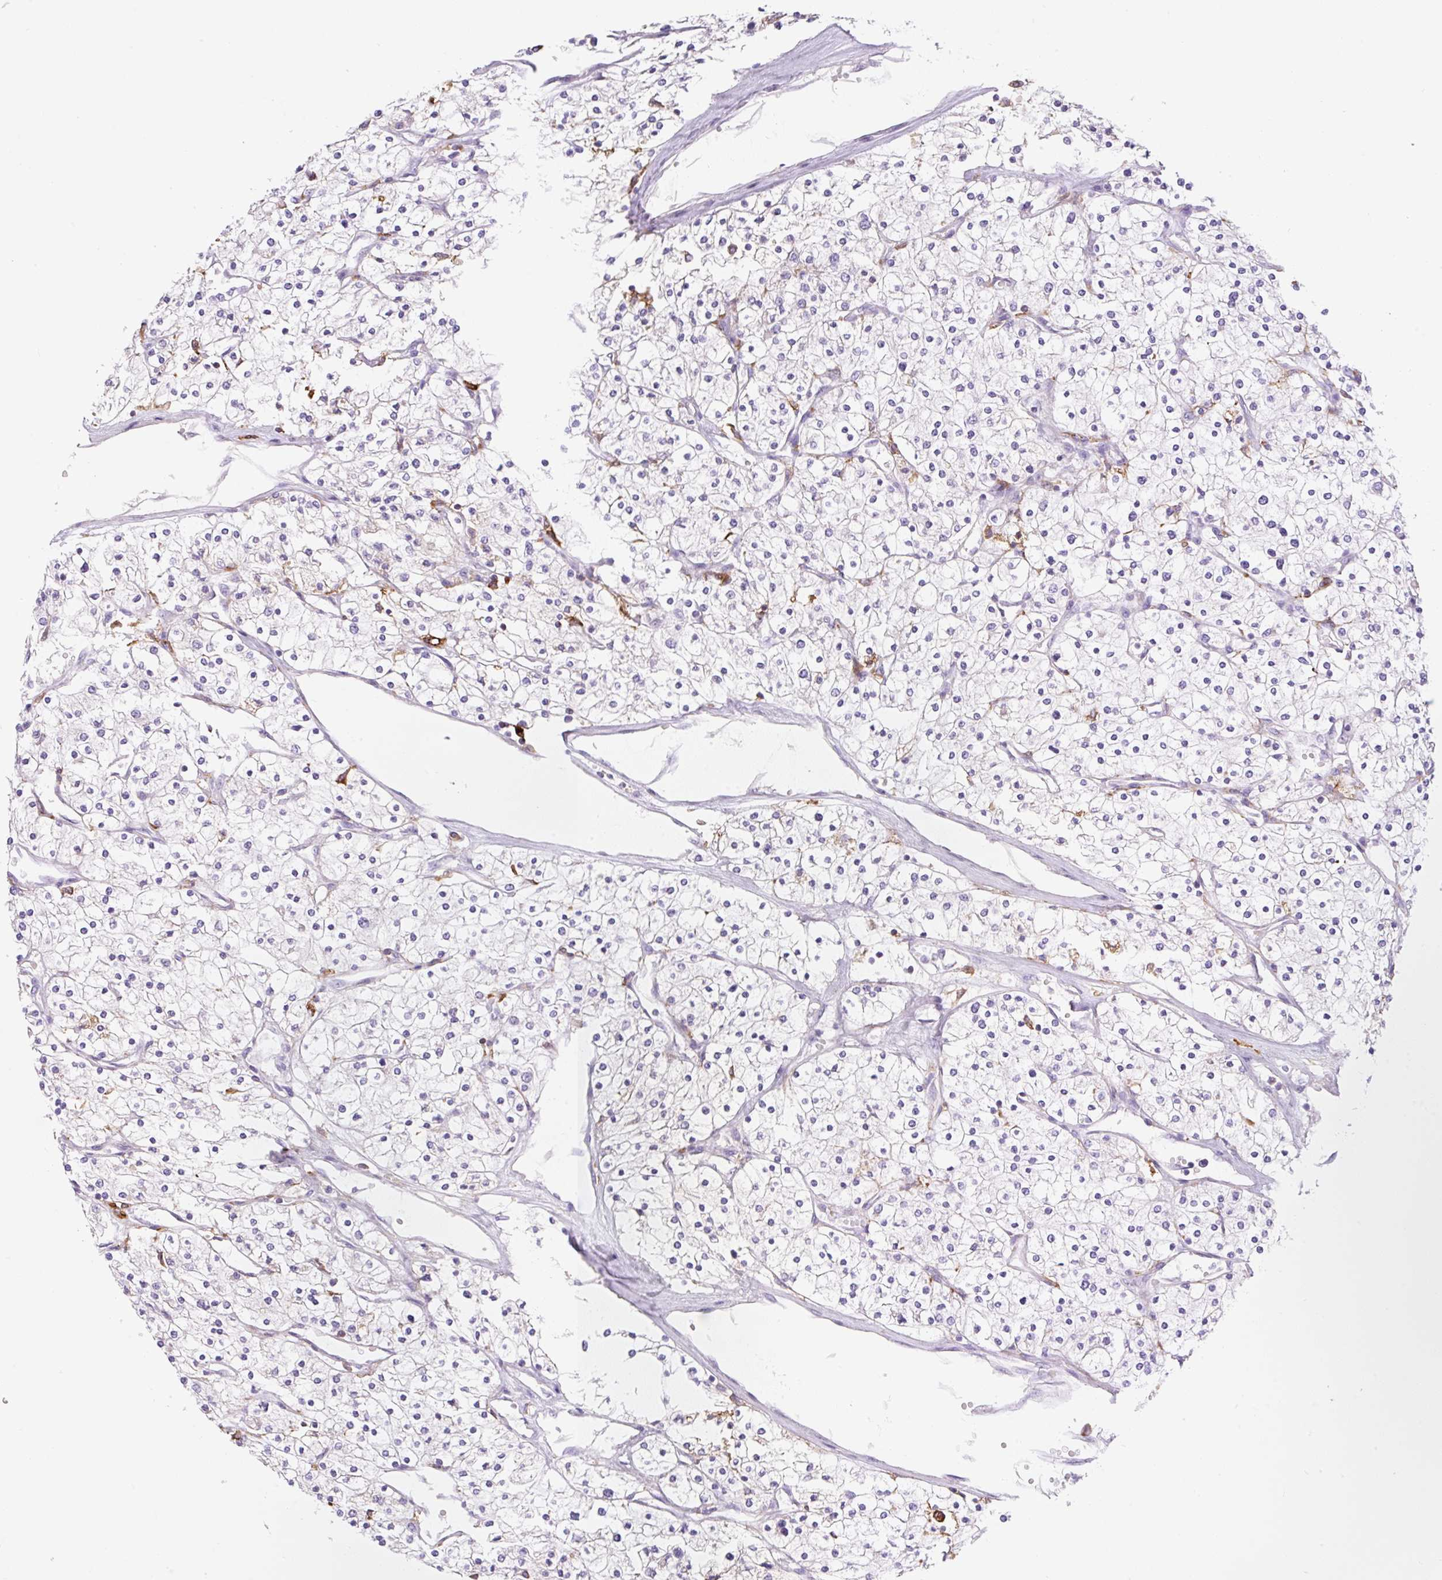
{"staining": {"intensity": "negative", "quantity": "none", "location": "none"}, "tissue": "renal cancer", "cell_type": "Tumor cells", "image_type": "cancer", "snomed": [{"axis": "morphology", "description": "Adenocarcinoma, NOS"}, {"axis": "topography", "description": "Kidney"}], "caption": "This micrograph is of renal cancer stained with IHC to label a protein in brown with the nuclei are counter-stained blue. There is no staining in tumor cells.", "gene": "TDRD15", "patient": {"sex": "male", "age": 80}}